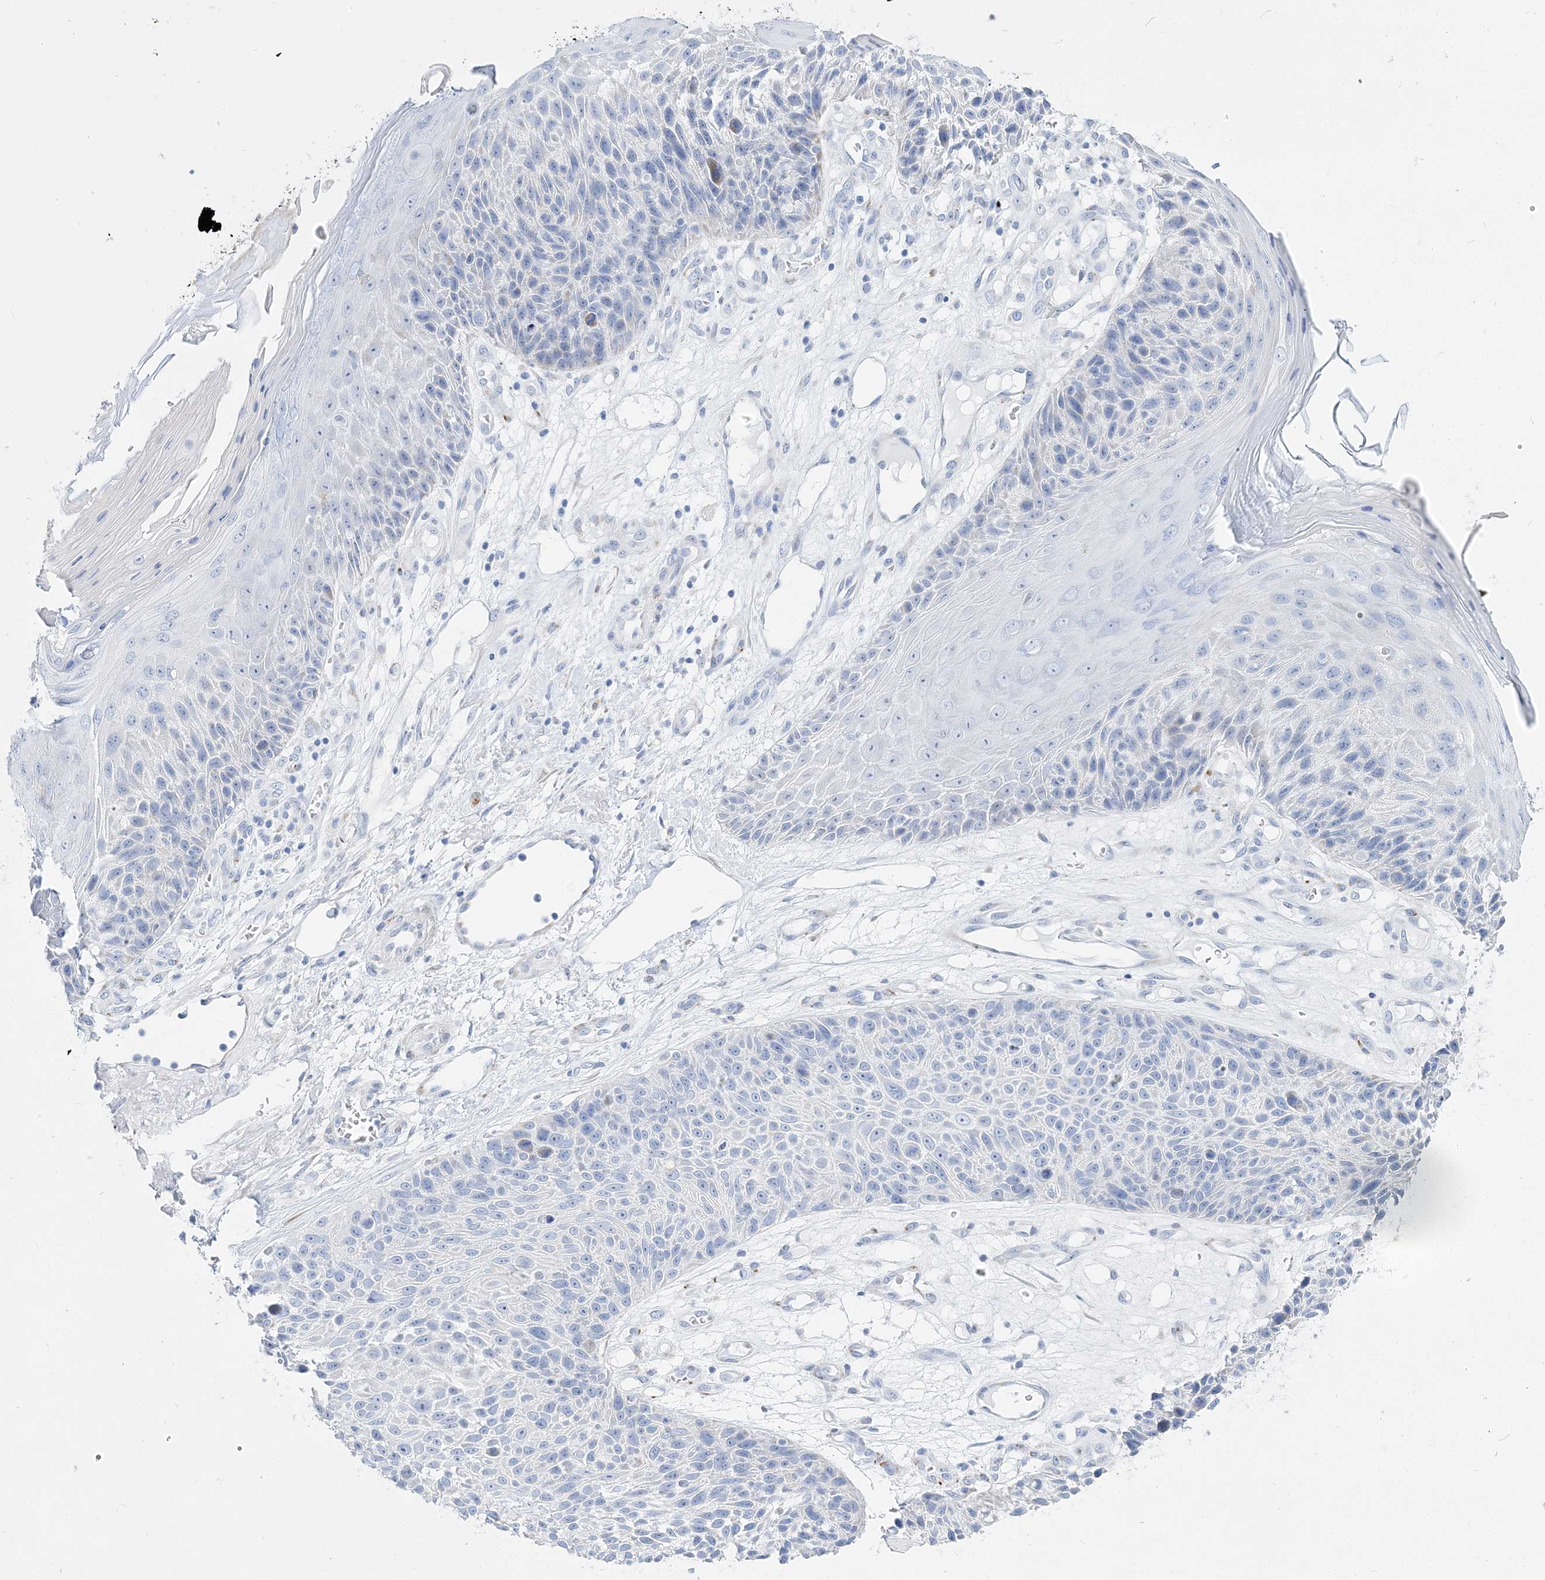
{"staining": {"intensity": "negative", "quantity": "none", "location": "none"}, "tissue": "skin cancer", "cell_type": "Tumor cells", "image_type": "cancer", "snomed": [{"axis": "morphology", "description": "Squamous cell carcinoma, NOS"}, {"axis": "topography", "description": "Skin"}], "caption": "Tumor cells show no significant expression in skin cancer (squamous cell carcinoma). The staining is performed using DAB brown chromogen with nuclei counter-stained in using hematoxylin.", "gene": "TSPYL6", "patient": {"sex": "female", "age": 88}}